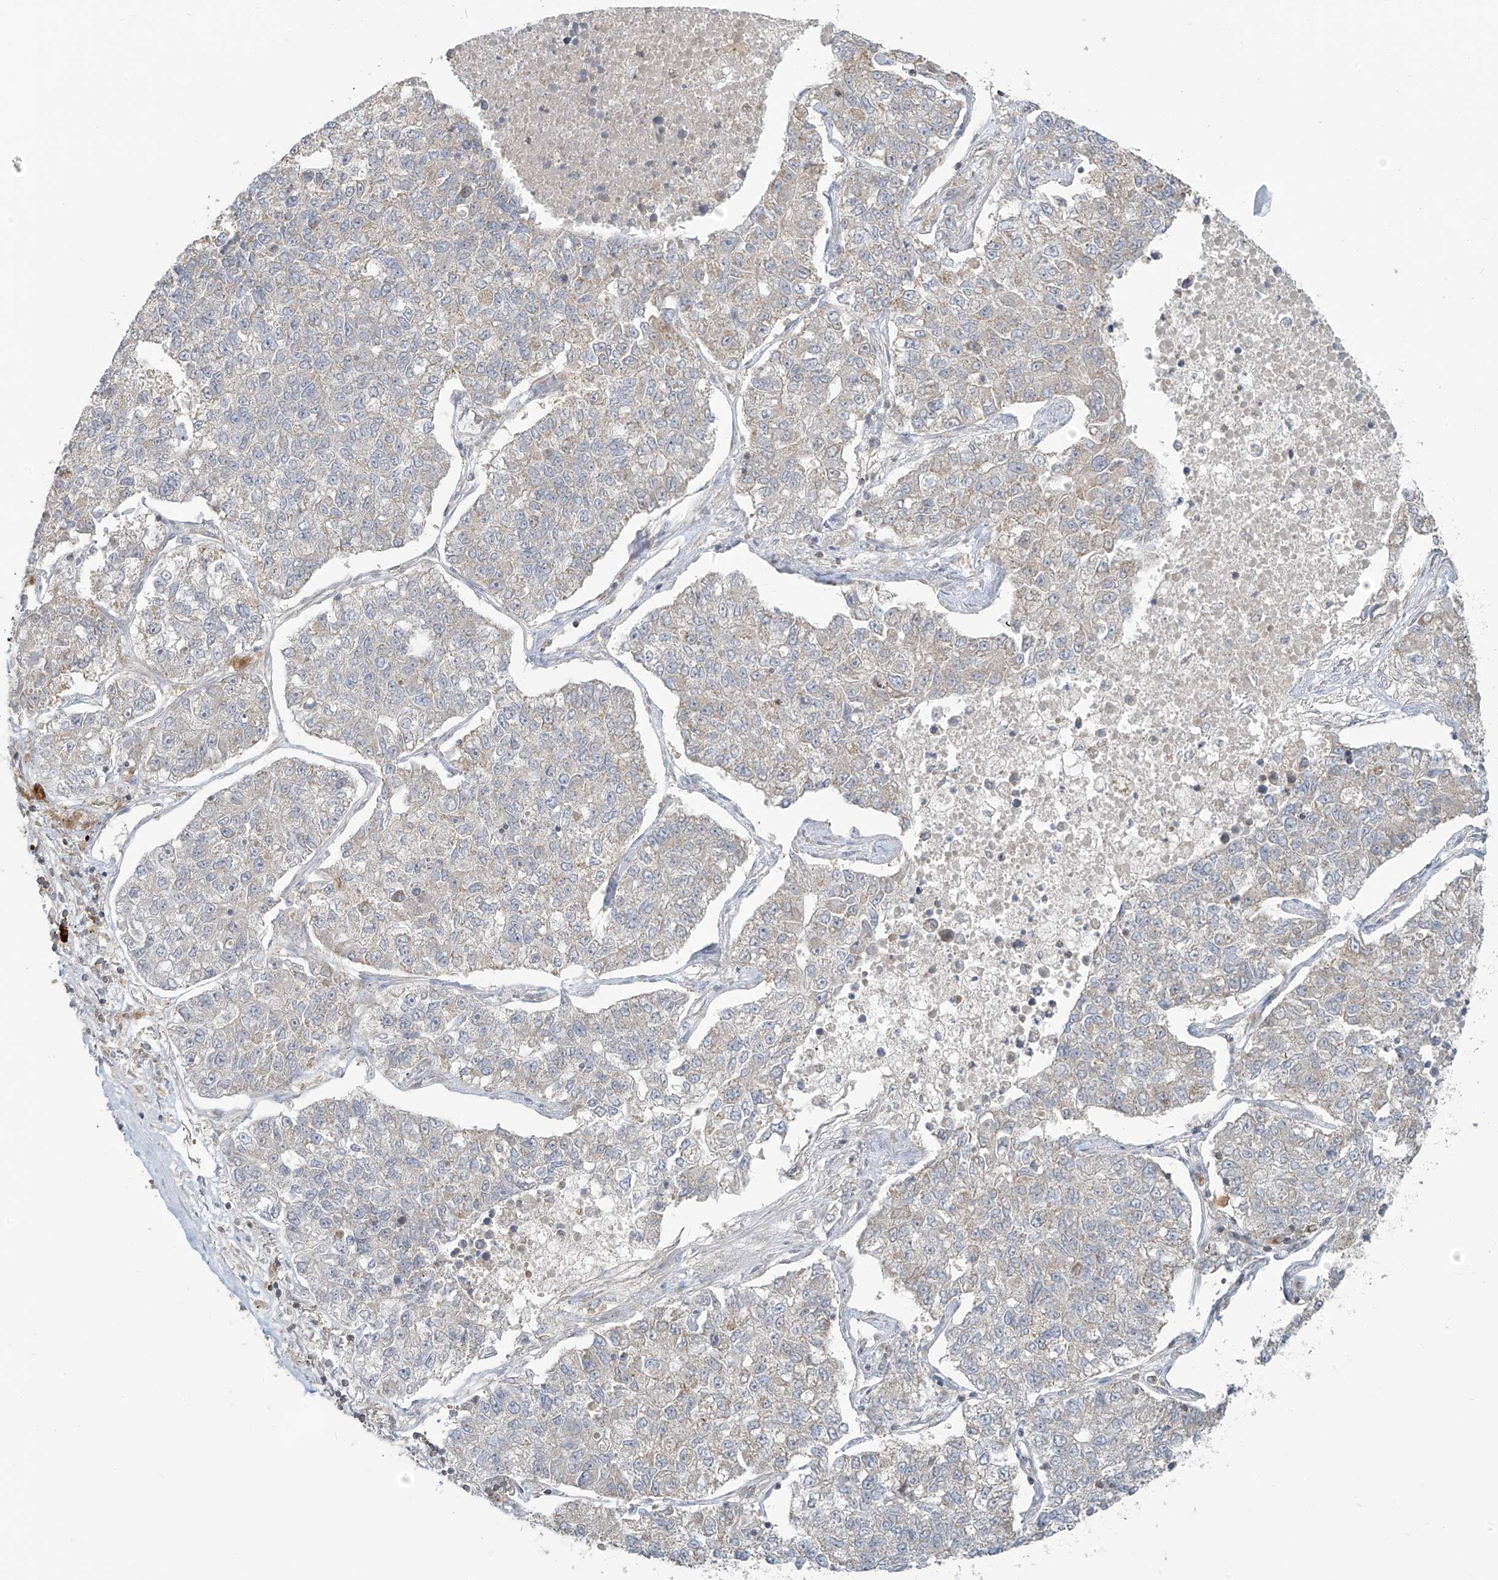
{"staining": {"intensity": "negative", "quantity": "none", "location": "none"}, "tissue": "lung cancer", "cell_type": "Tumor cells", "image_type": "cancer", "snomed": [{"axis": "morphology", "description": "Adenocarcinoma, NOS"}, {"axis": "topography", "description": "Lung"}], "caption": "A high-resolution image shows immunohistochemistry staining of lung cancer (adenocarcinoma), which exhibits no significant staining in tumor cells.", "gene": "HDDC2", "patient": {"sex": "male", "age": 49}}